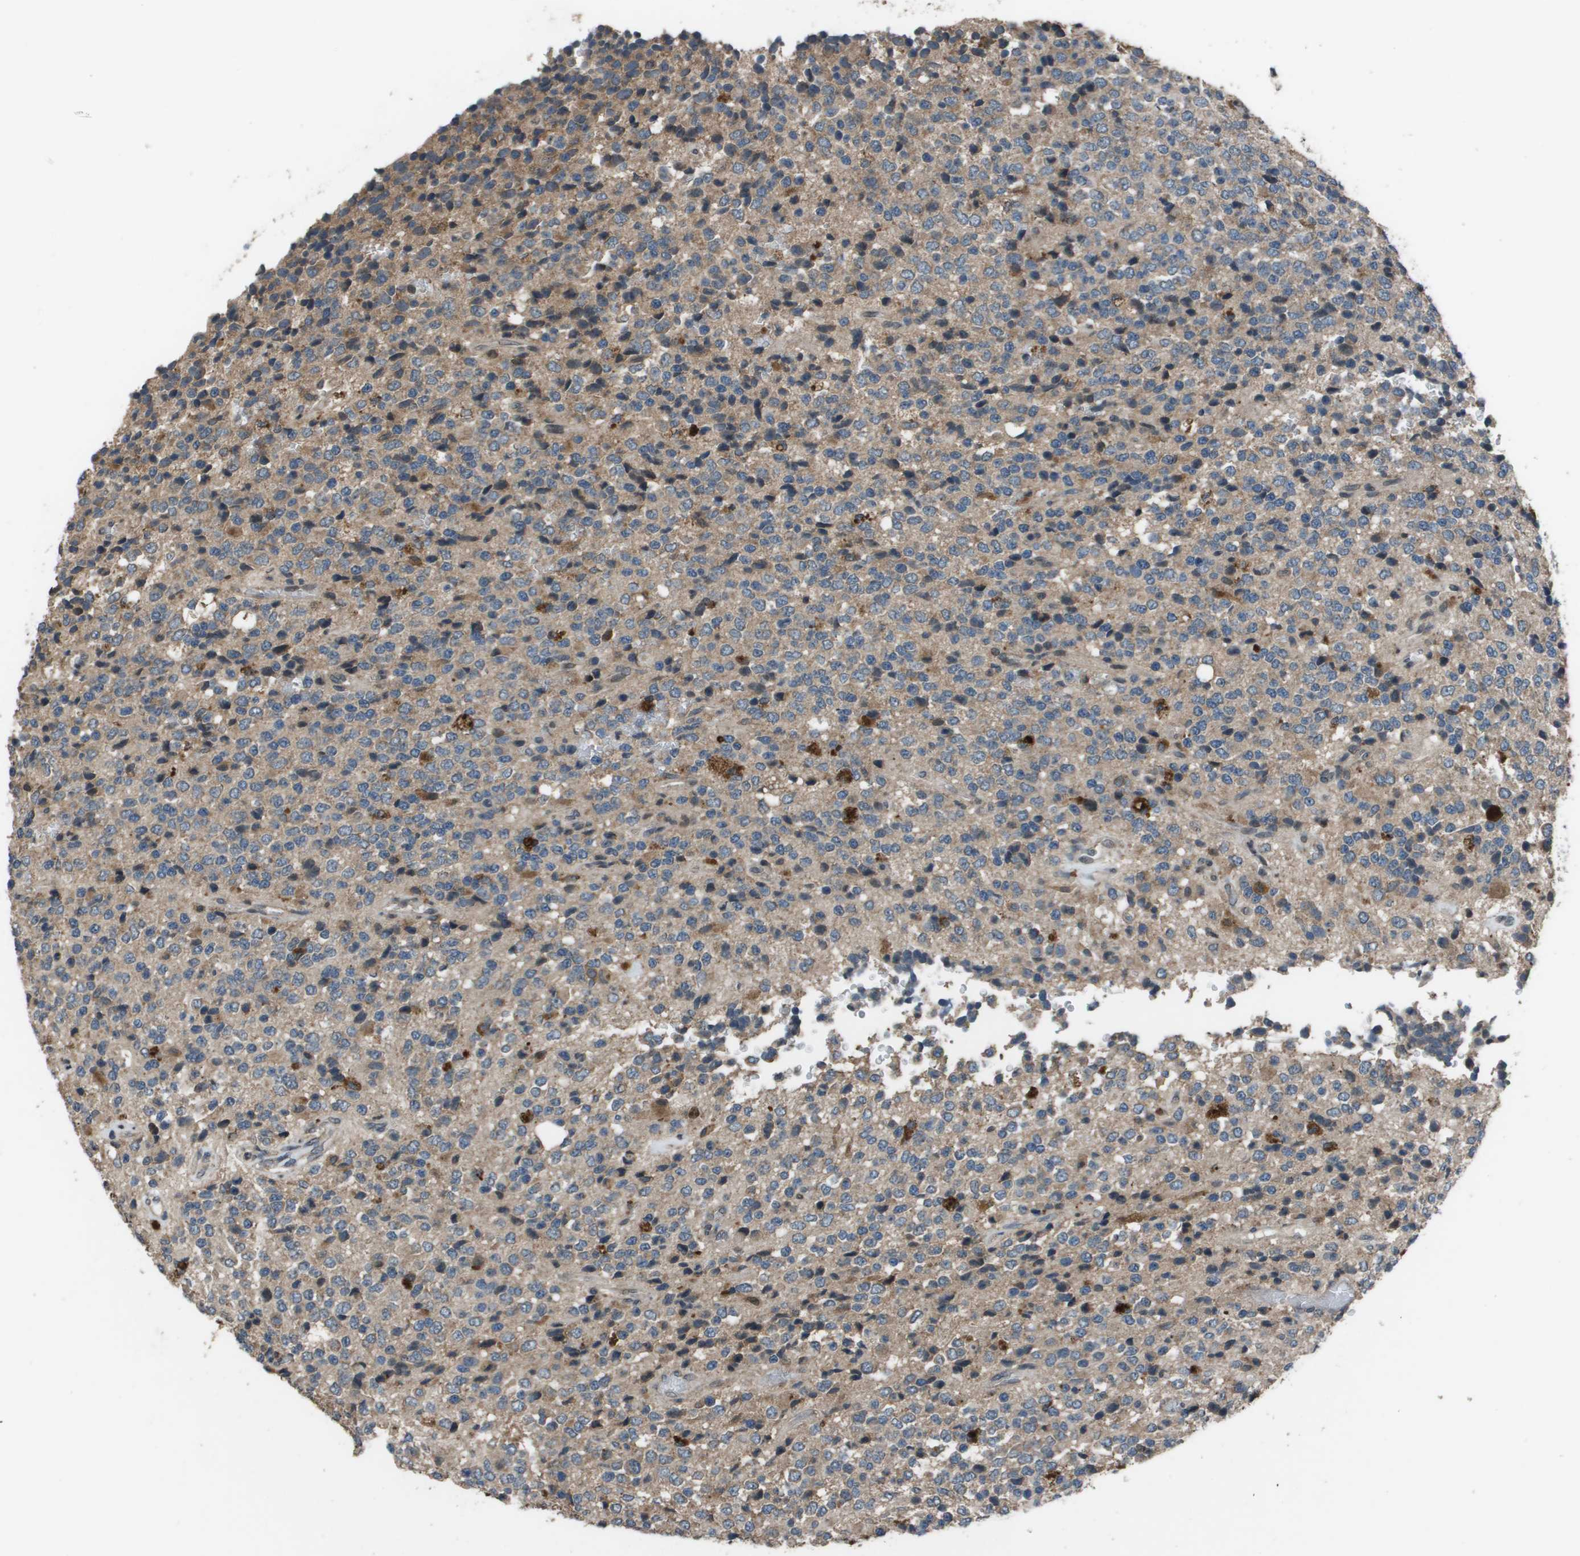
{"staining": {"intensity": "weak", "quantity": "25%-75%", "location": "cytoplasmic/membranous"}, "tissue": "glioma", "cell_type": "Tumor cells", "image_type": "cancer", "snomed": [{"axis": "morphology", "description": "Glioma, malignant, High grade"}, {"axis": "topography", "description": "pancreas cauda"}], "caption": "A photomicrograph showing weak cytoplasmic/membranous expression in about 25%-75% of tumor cells in malignant glioma (high-grade), as visualized by brown immunohistochemical staining.", "gene": "GOSR2", "patient": {"sex": "male", "age": 60}}